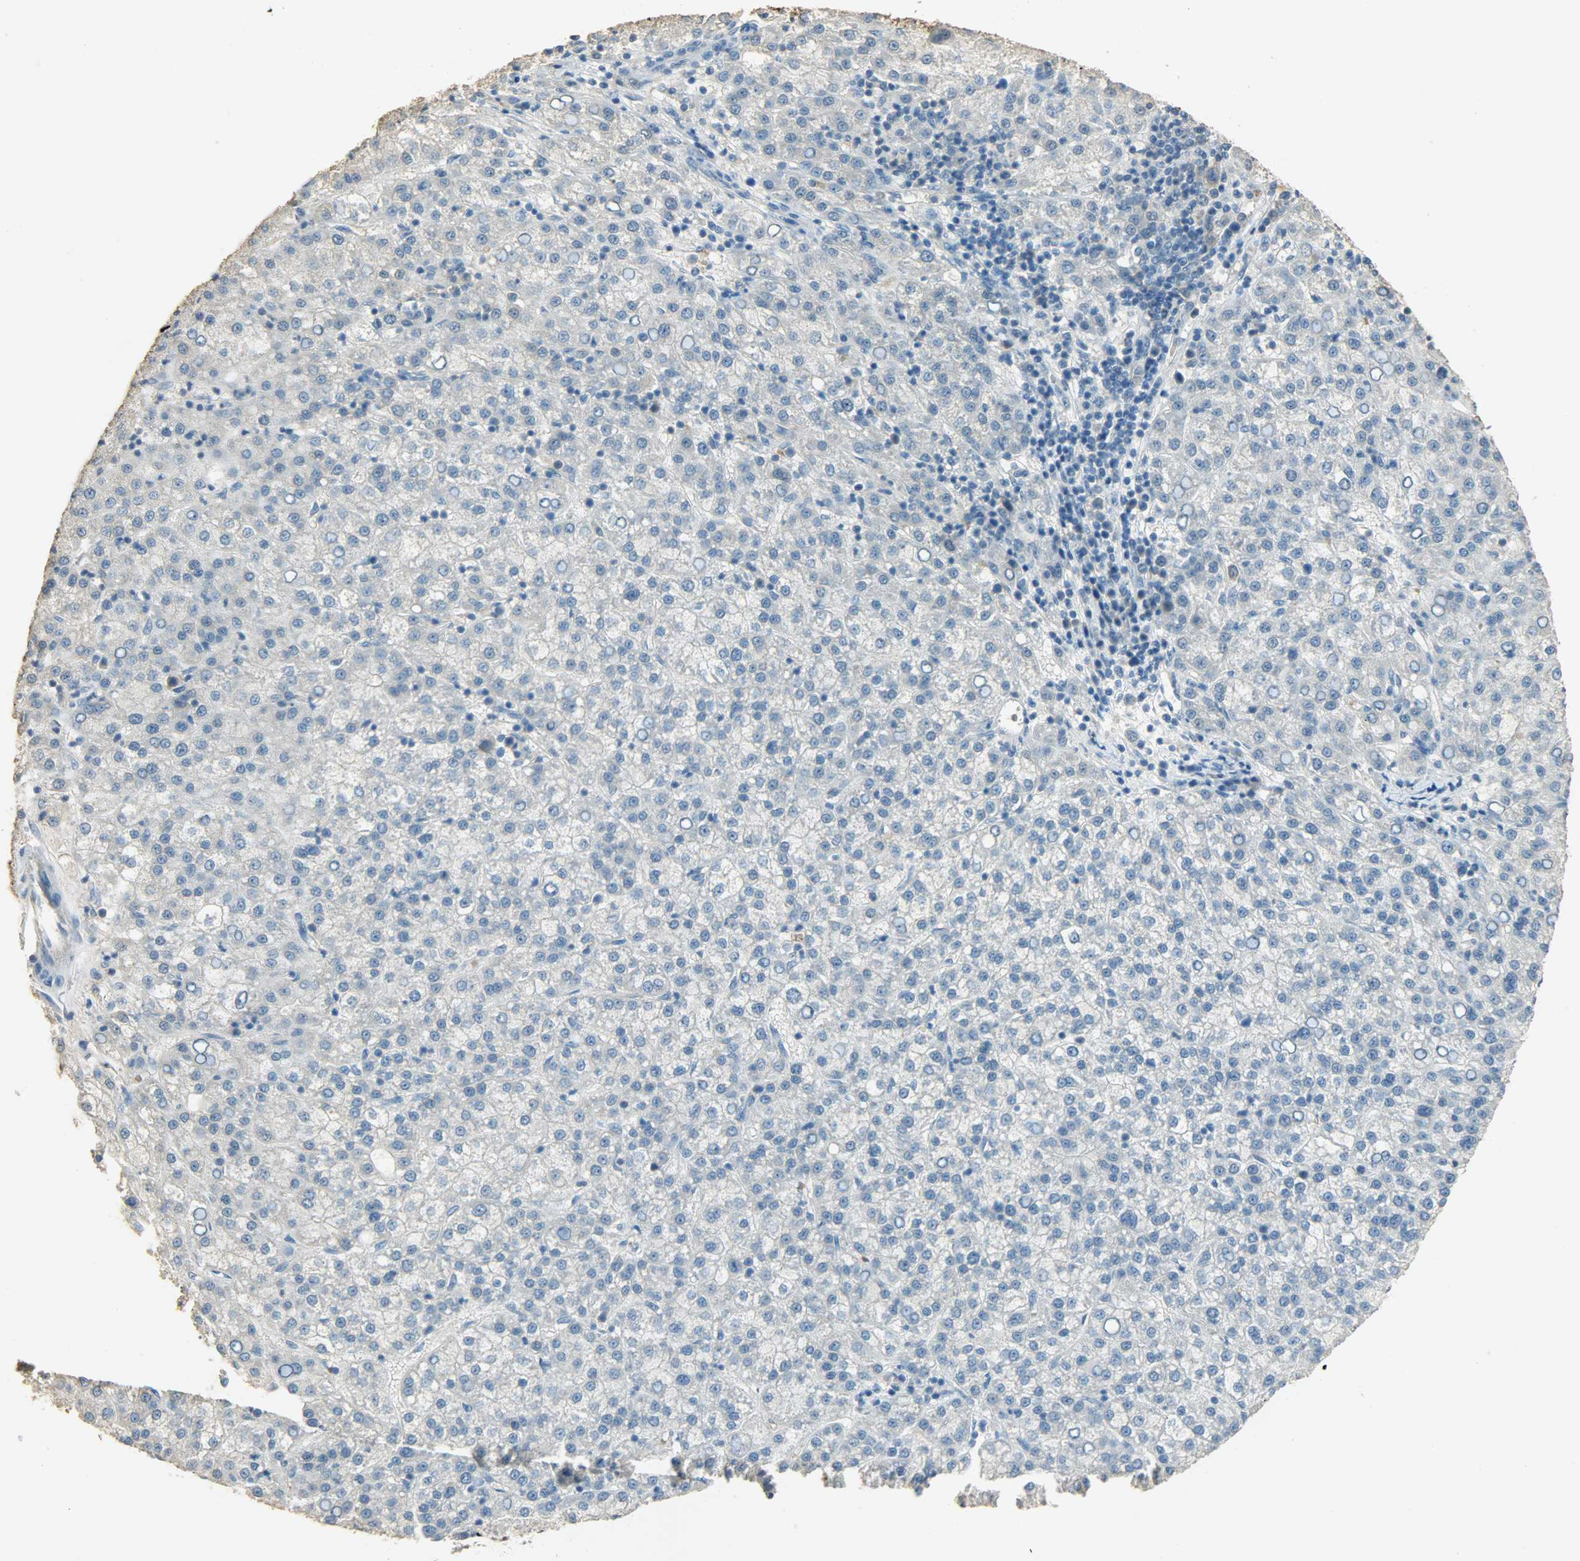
{"staining": {"intensity": "negative", "quantity": "none", "location": "none"}, "tissue": "liver cancer", "cell_type": "Tumor cells", "image_type": "cancer", "snomed": [{"axis": "morphology", "description": "Carcinoma, Hepatocellular, NOS"}, {"axis": "topography", "description": "Liver"}], "caption": "IHC of human liver cancer exhibits no expression in tumor cells.", "gene": "PRMT5", "patient": {"sex": "female", "age": 58}}